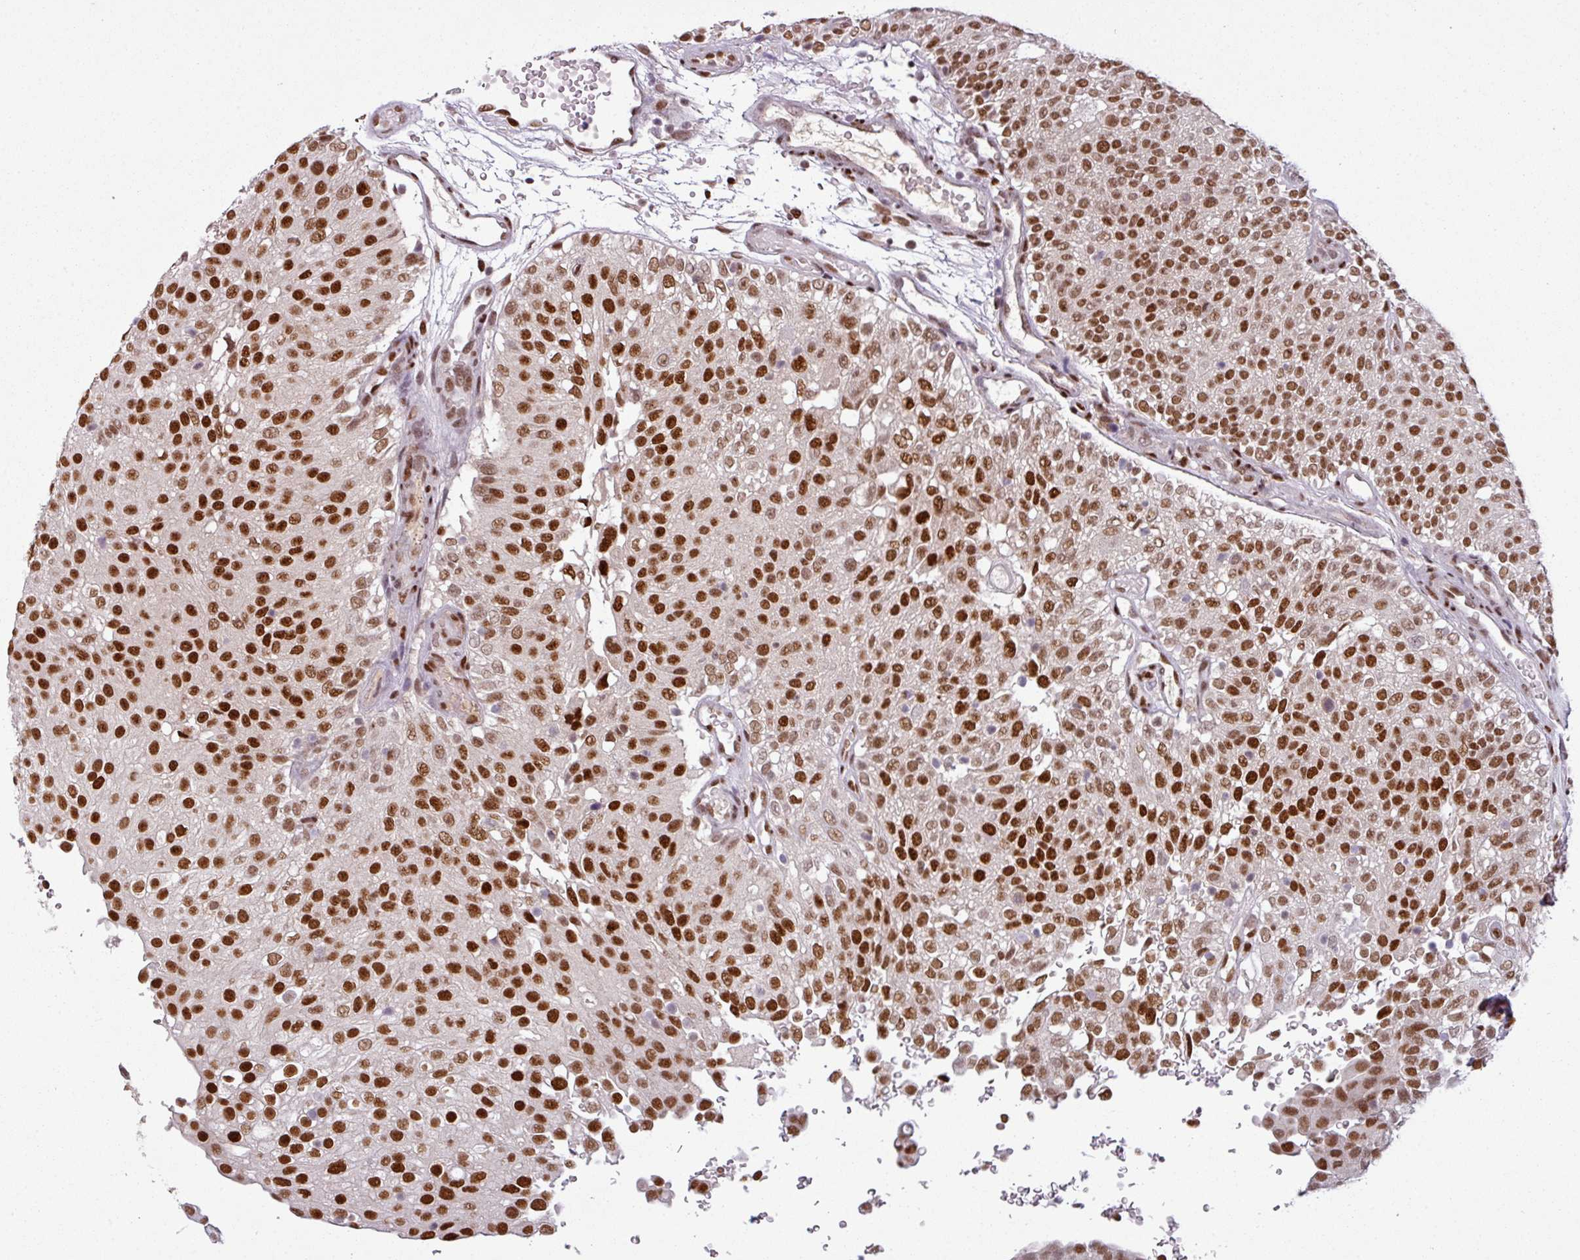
{"staining": {"intensity": "strong", "quantity": ">75%", "location": "nuclear"}, "tissue": "urothelial cancer", "cell_type": "Tumor cells", "image_type": "cancer", "snomed": [{"axis": "morphology", "description": "Urothelial carcinoma, Low grade"}, {"axis": "topography", "description": "Urinary bladder"}], "caption": "The immunohistochemical stain labels strong nuclear positivity in tumor cells of urothelial cancer tissue.", "gene": "IRF2BPL", "patient": {"sex": "male", "age": 78}}